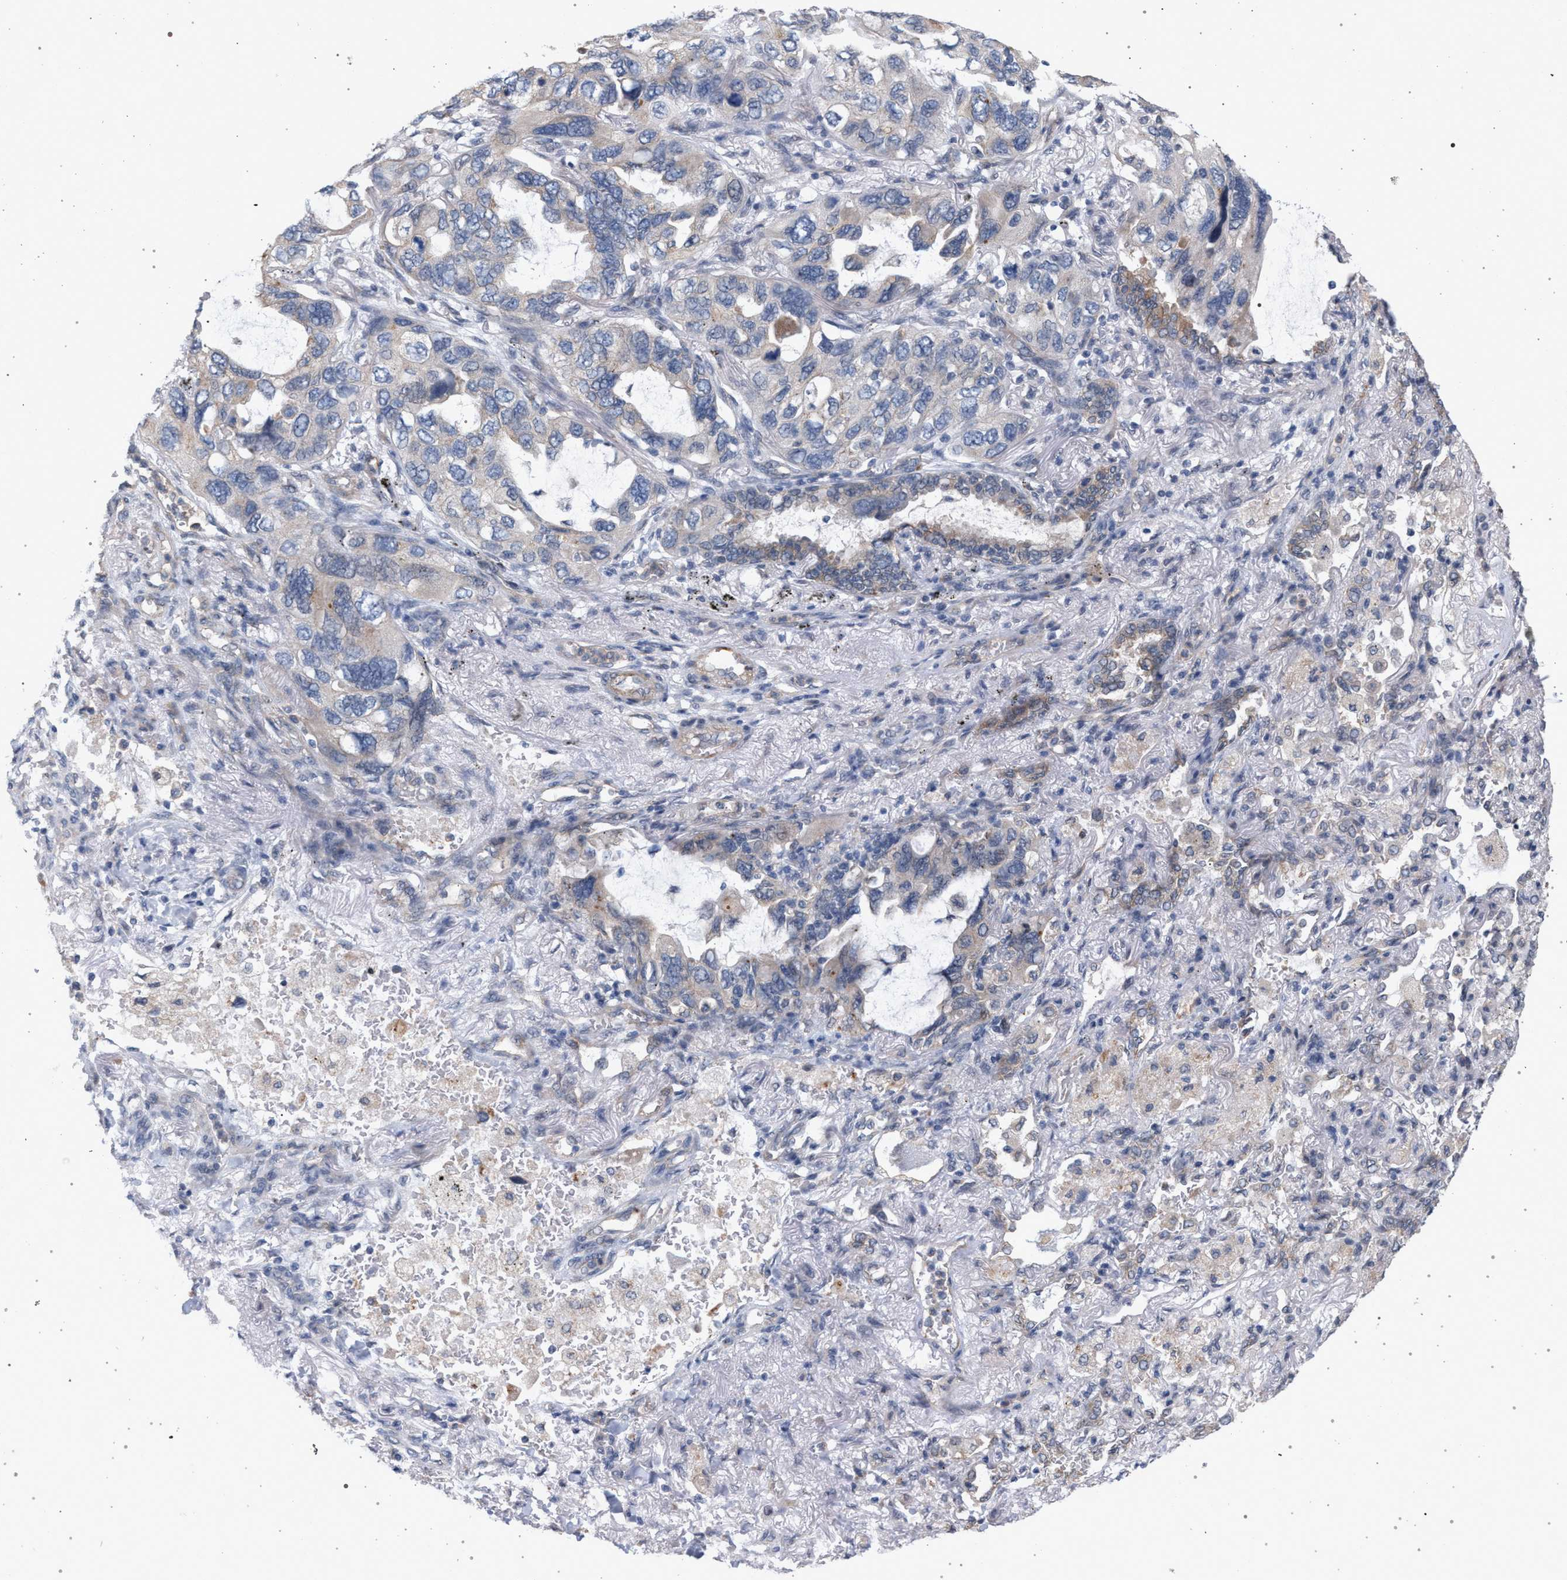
{"staining": {"intensity": "negative", "quantity": "none", "location": "none"}, "tissue": "lung cancer", "cell_type": "Tumor cells", "image_type": "cancer", "snomed": [{"axis": "morphology", "description": "Squamous cell carcinoma, NOS"}, {"axis": "topography", "description": "Lung"}], "caption": "Protein analysis of squamous cell carcinoma (lung) demonstrates no significant expression in tumor cells.", "gene": "ARPC5L", "patient": {"sex": "female", "age": 73}}